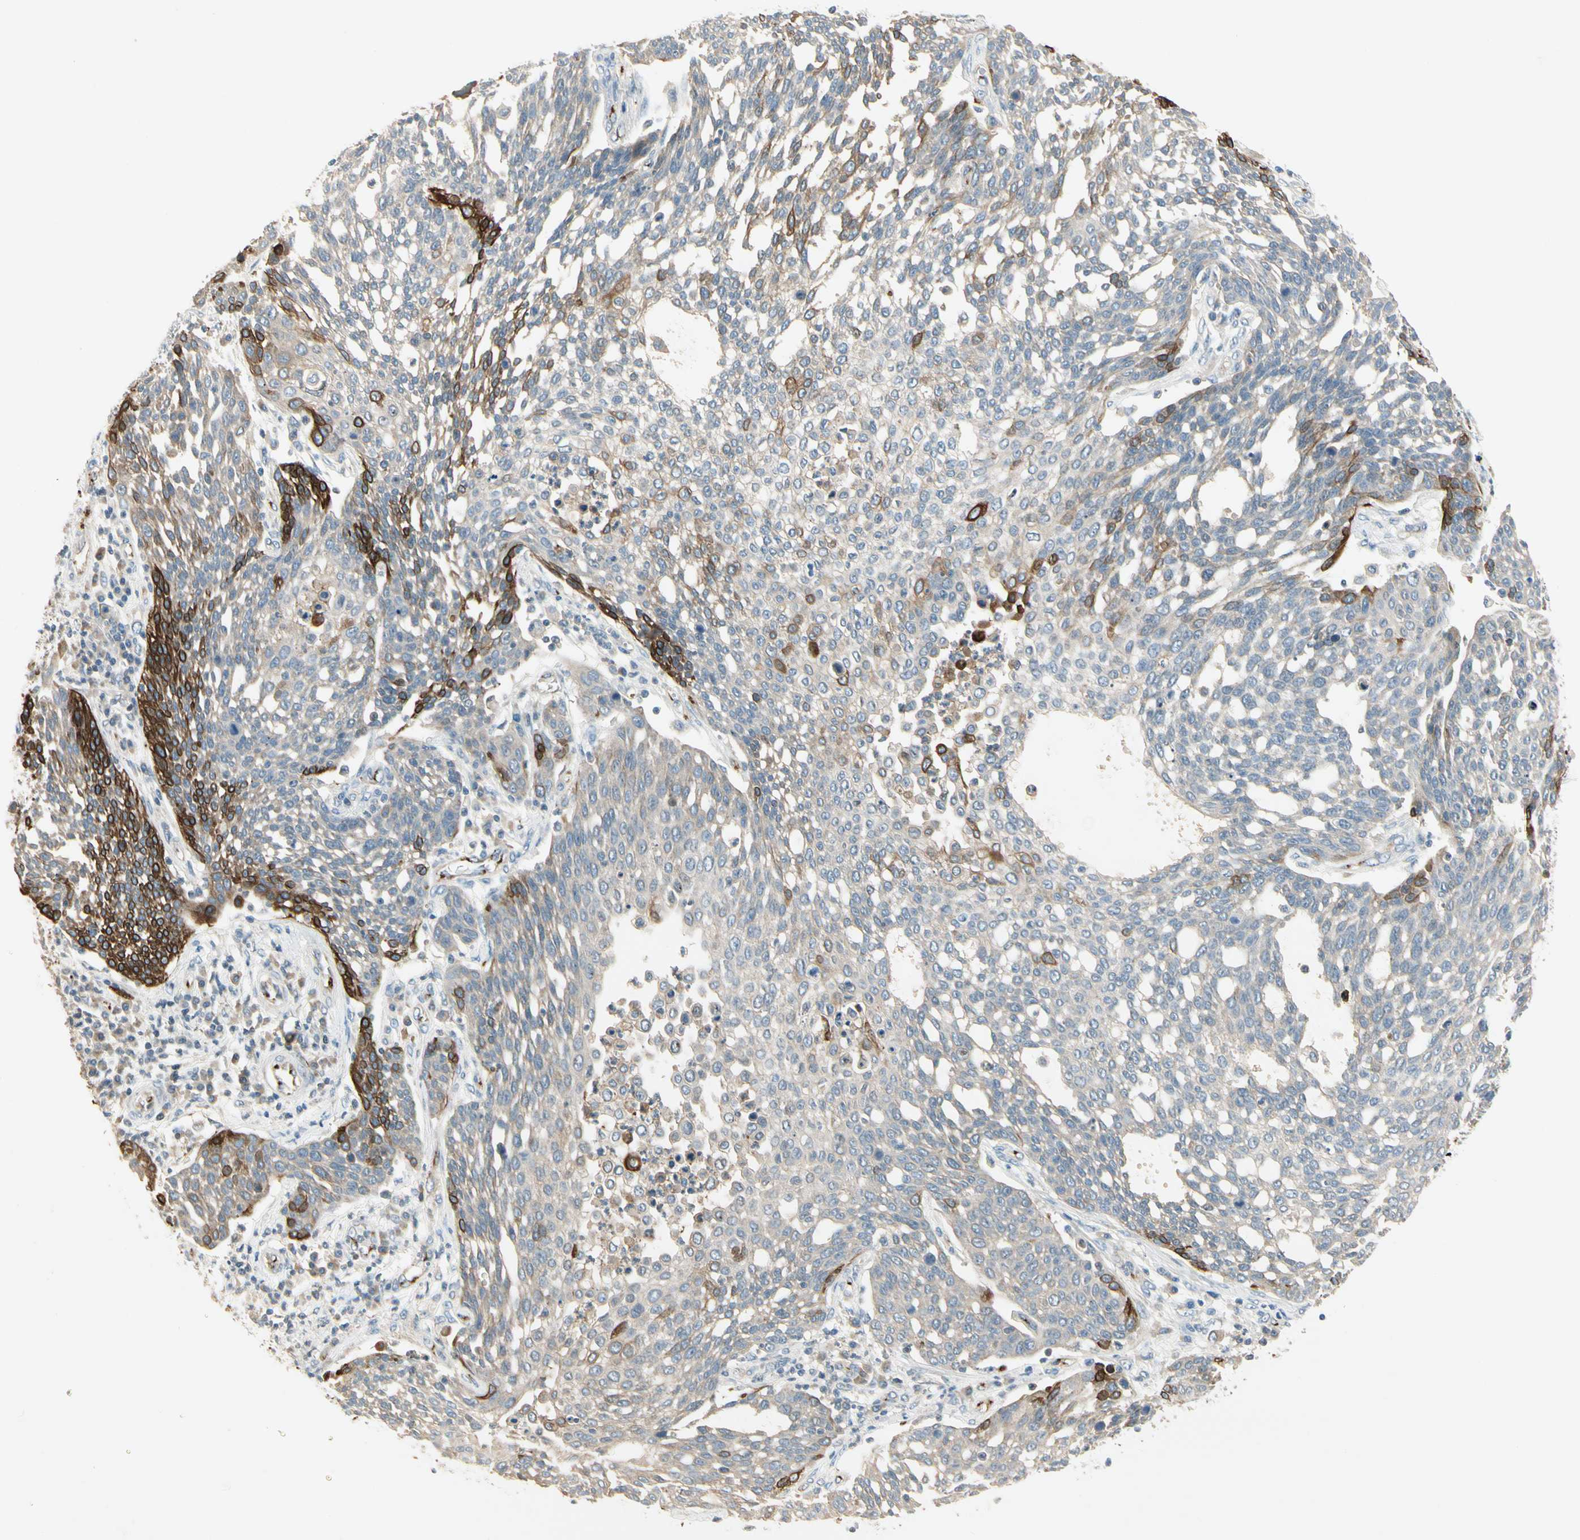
{"staining": {"intensity": "strong", "quantity": "<25%", "location": "cytoplasmic/membranous"}, "tissue": "cervical cancer", "cell_type": "Tumor cells", "image_type": "cancer", "snomed": [{"axis": "morphology", "description": "Squamous cell carcinoma, NOS"}, {"axis": "topography", "description": "Cervix"}], "caption": "Squamous cell carcinoma (cervical) stained for a protein exhibits strong cytoplasmic/membranous positivity in tumor cells.", "gene": "MANSC1", "patient": {"sex": "female", "age": 34}}